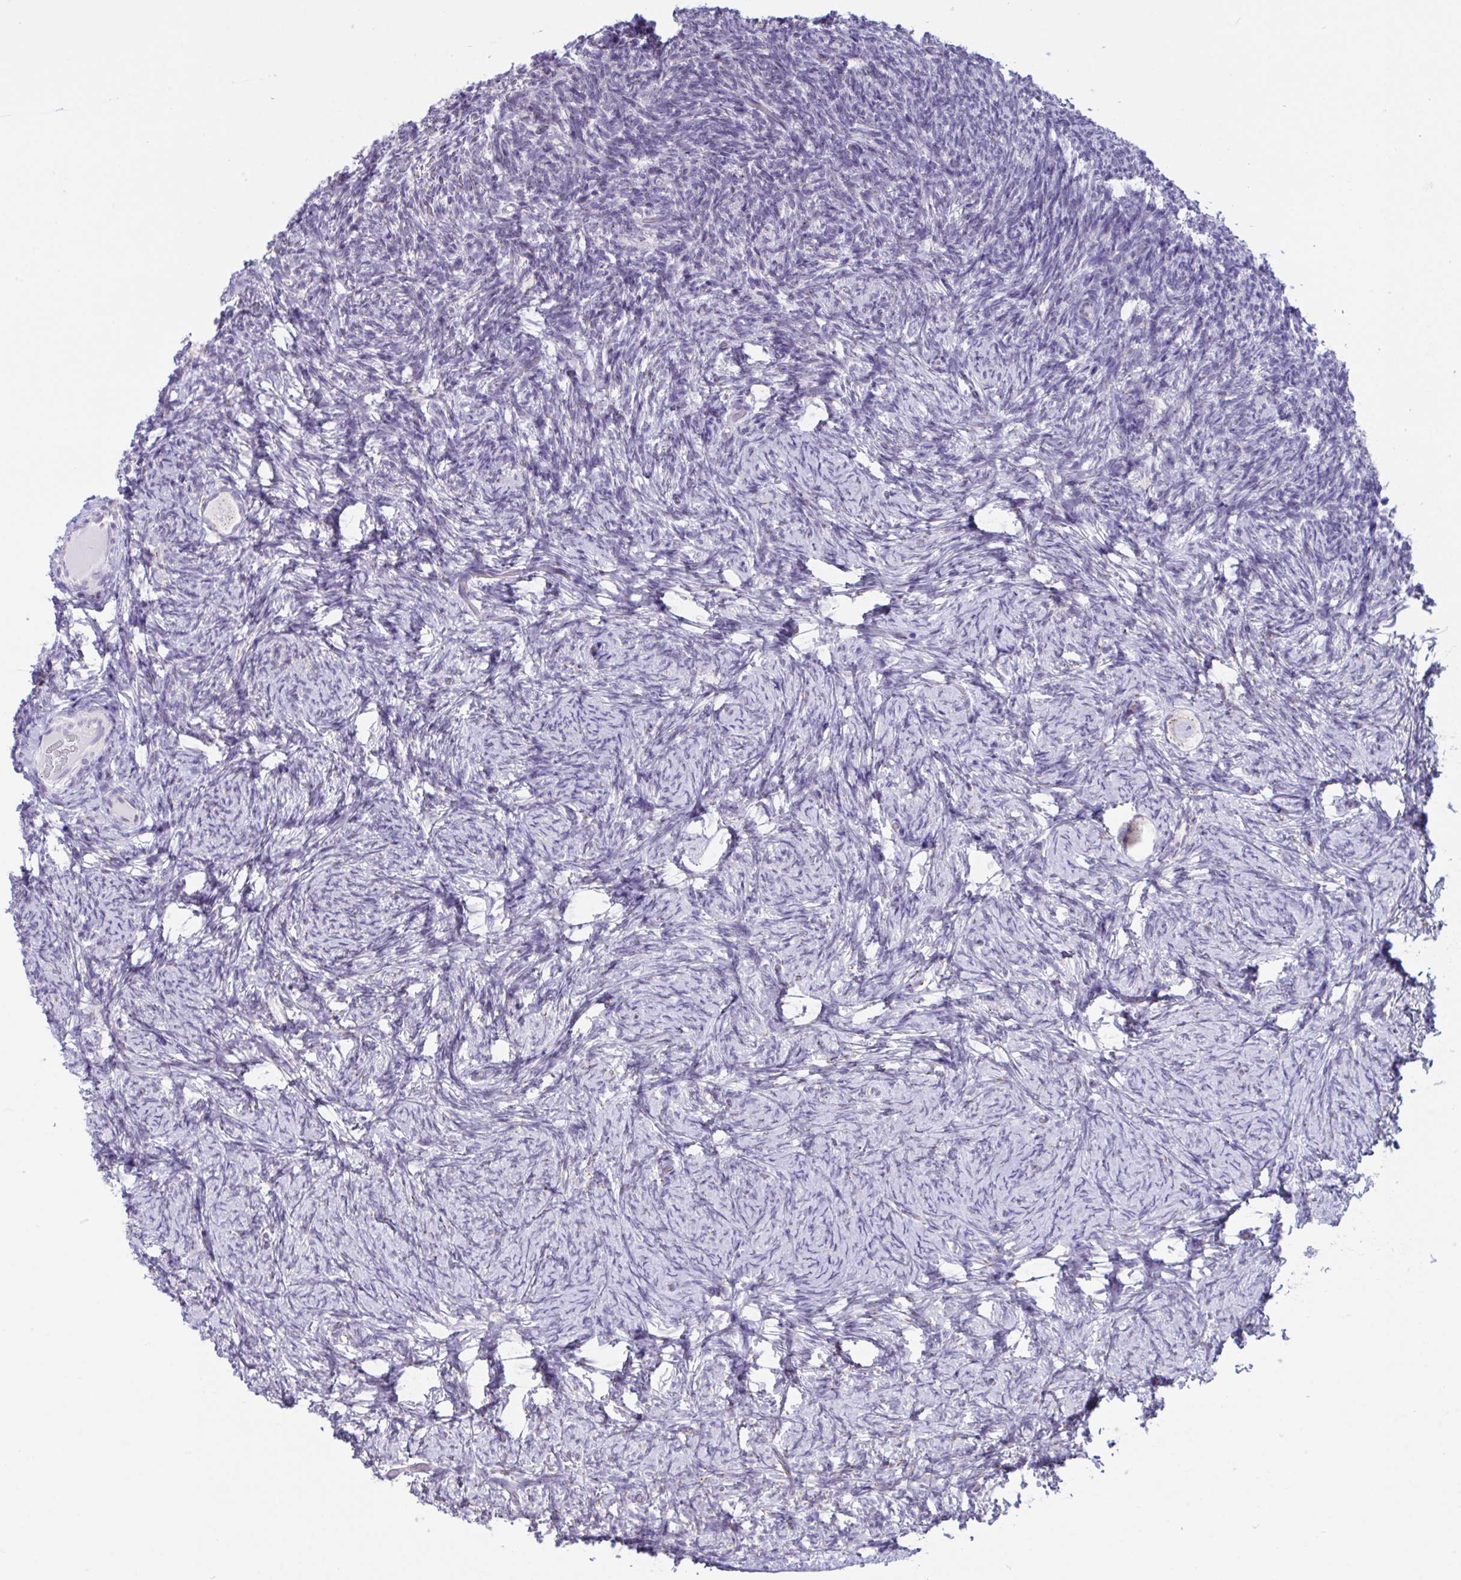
{"staining": {"intensity": "weak", "quantity": "<25%", "location": "cytoplasmic/membranous"}, "tissue": "ovary", "cell_type": "Follicle cells", "image_type": "normal", "snomed": [{"axis": "morphology", "description": "Normal tissue, NOS"}, {"axis": "topography", "description": "Ovary"}], "caption": "Immunohistochemical staining of benign ovary shows no significant expression in follicle cells.", "gene": "SCLY", "patient": {"sex": "female", "age": 34}}